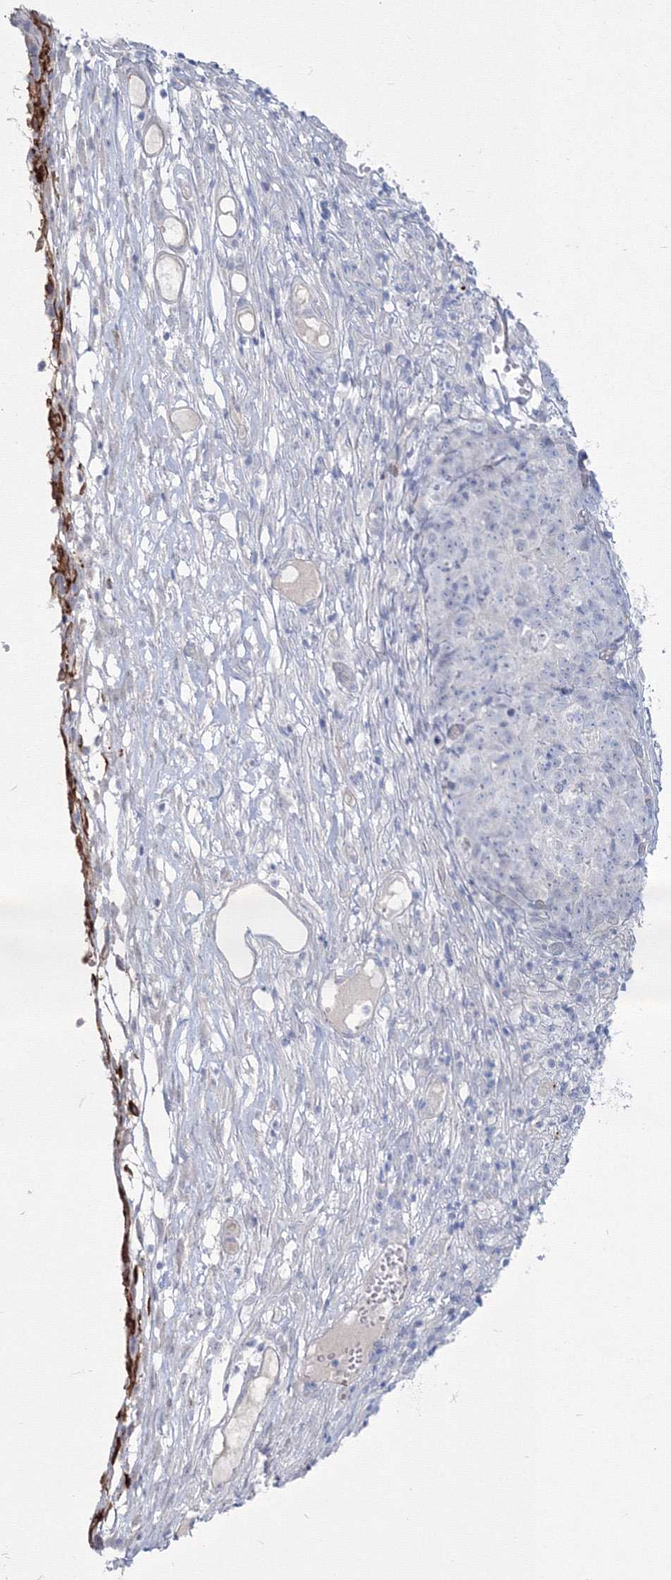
{"staining": {"intensity": "negative", "quantity": "none", "location": "none"}, "tissue": "ovarian cancer", "cell_type": "Tumor cells", "image_type": "cancer", "snomed": [{"axis": "morphology", "description": "Carcinoma, endometroid"}, {"axis": "topography", "description": "Ovary"}], "caption": "Tumor cells show no significant staining in ovarian cancer (endometroid carcinoma). Nuclei are stained in blue.", "gene": "HYAL2", "patient": {"sex": "female", "age": 42}}